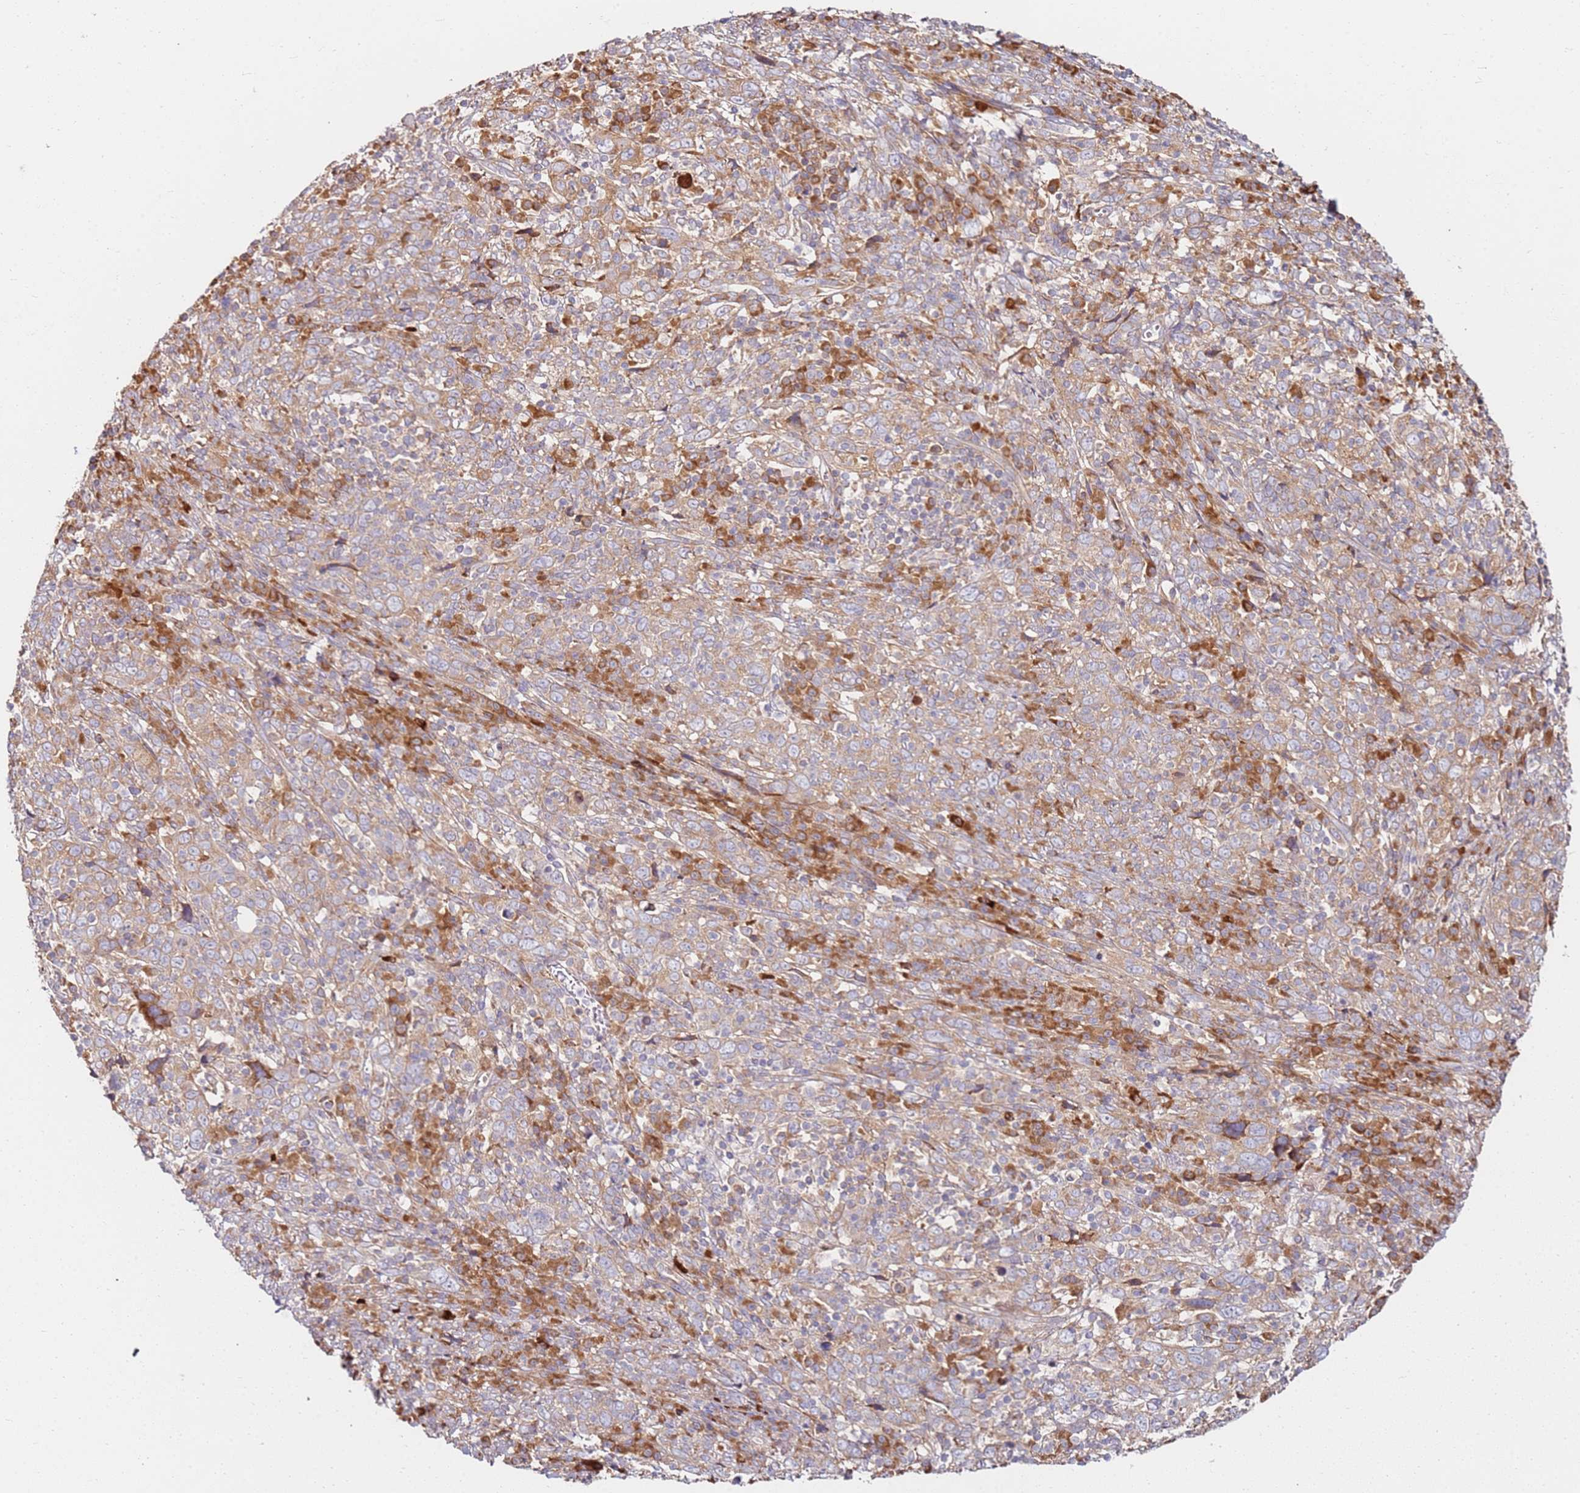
{"staining": {"intensity": "moderate", "quantity": "25%-75%", "location": "cytoplasmic/membranous"}, "tissue": "cervical cancer", "cell_type": "Tumor cells", "image_type": "cancer", "snomed": [{"axis": "morphology", "description": "Squamous cell carcinoma, NOS"}, {"axis": "topography", "description": "Cervix"}], "caption": "Immunohistochemical staining of cervical cancer demonstrates moderate cytoplasmic/membranous protein staining in about 25%-75% of tumor cells.", "gene": "RPS3A", "patient": {"sex": "female", "age": 46}}